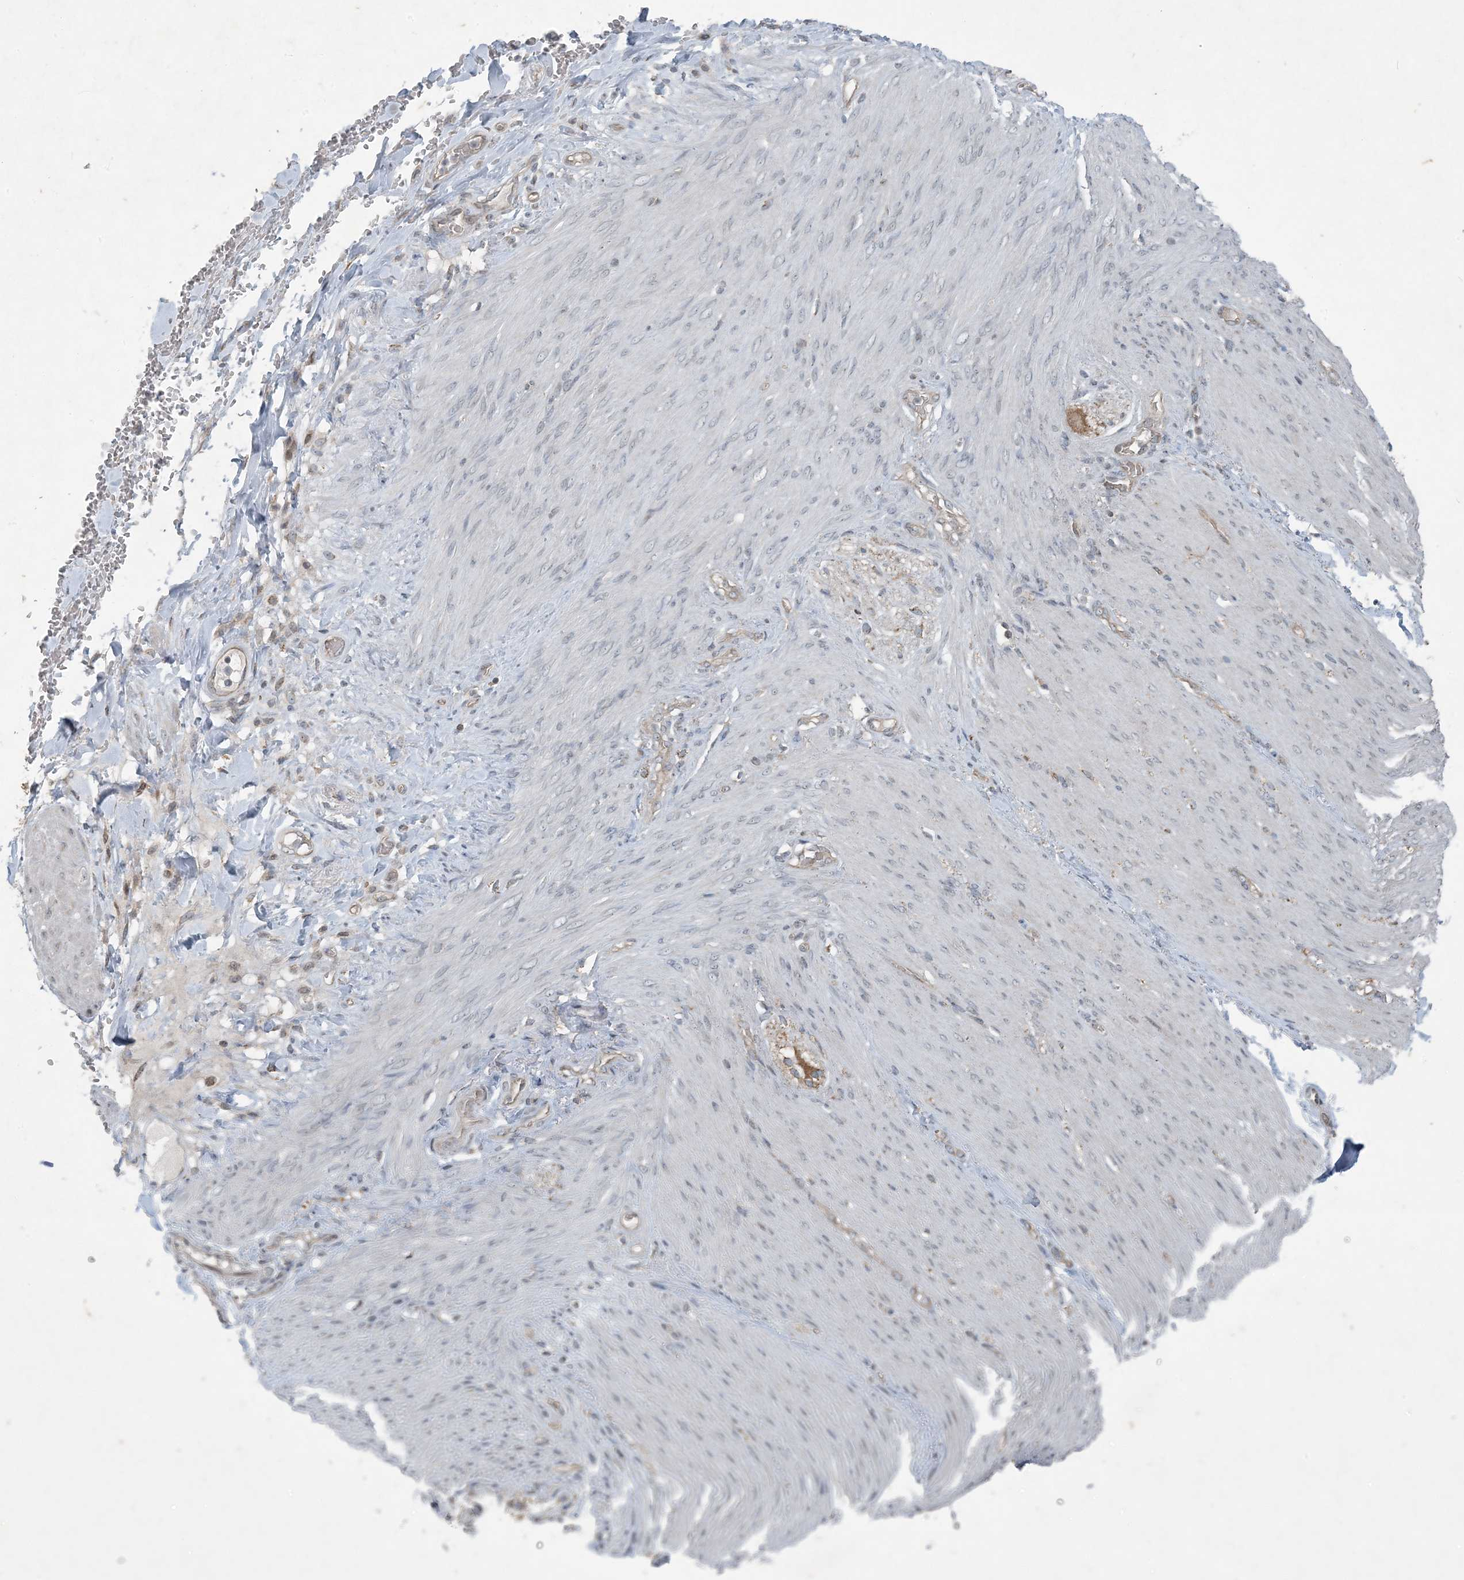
{"staining": {"intensity": "negative", "quantity": "none", "location": "none"}, "tissue": "soft tissue", "cell_type": "Chondrocytes", "image_type": "normal", "snomed": [{"axis": "morphology", "description": "Normal tissue, NOS"}, {"axis": "topography", "description": "Colon"}, {"axis": "topography", "description": "Peripheral nerve tissue"}], "caption": "Immunohistochemistry image of normal soft tissue stained for a protein (brown), which demonstrates no staining in chondrocytes.", "gene": "PC", "patient": {"sex": "female", "age": 61}}